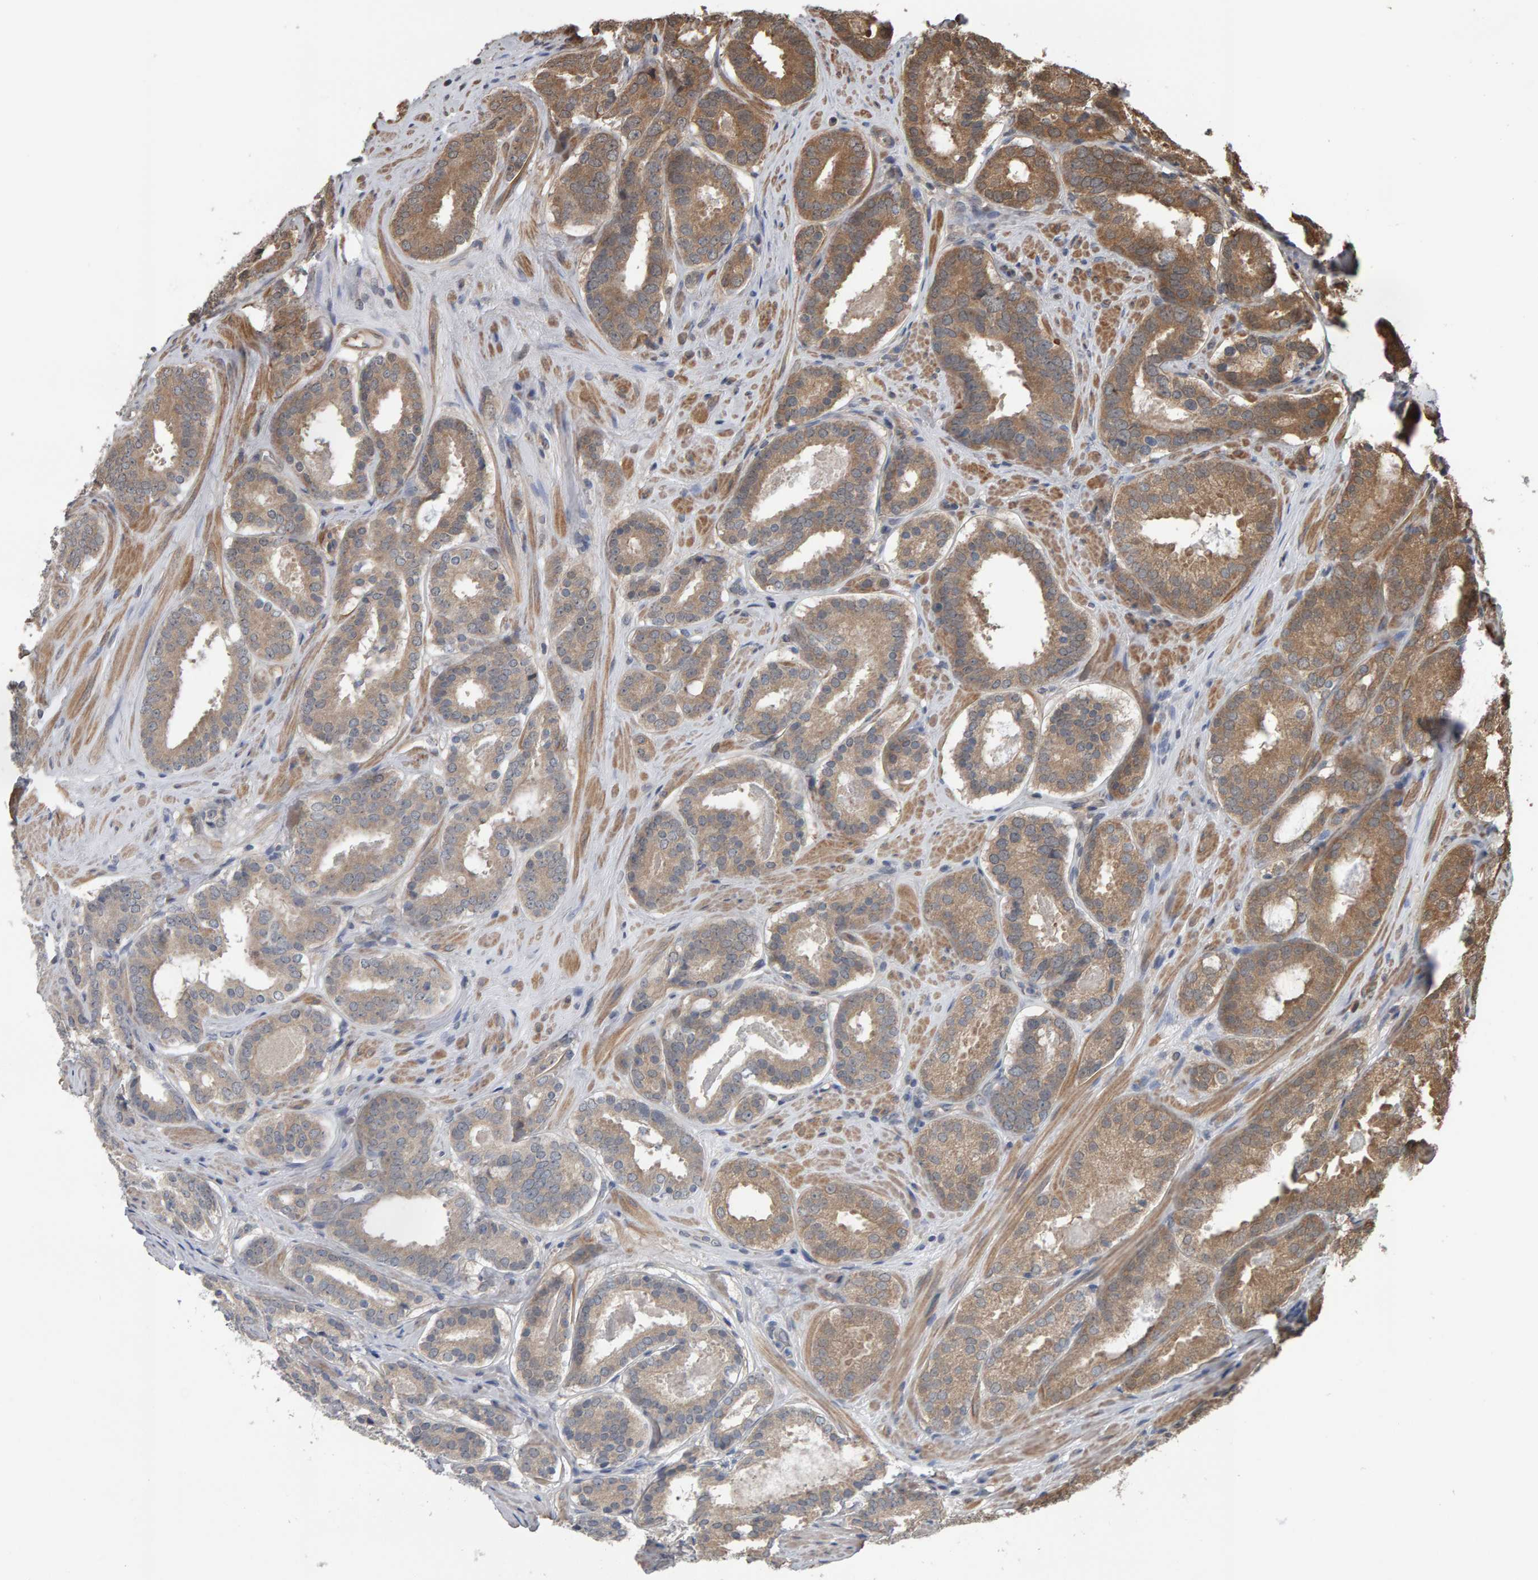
{"staining": {"intensity": "moderate", "quantity": ">75%", "location": "cytoplasmic/membranous"}, "tissue": "prostate cancer", "cell_type": "Tumor cells", "image_type": "cancer", "snomed": [{"axis": "morphology", "description": "Adenocarcinoma, Low grade"}, {"axis": "topography", "description": "Prostate"}], "caption": "The histopathology image demonstrates staining of low-grade adenocarcinoma (prostate), revealing moderate cytoplasmic/membranous protein staining (brown color) within tumor cells. (DAB IHC, brown staining for protein, blue staining for nuclei).", "gene": "COASY", "patient": {"sex": "male", "age": 69}}